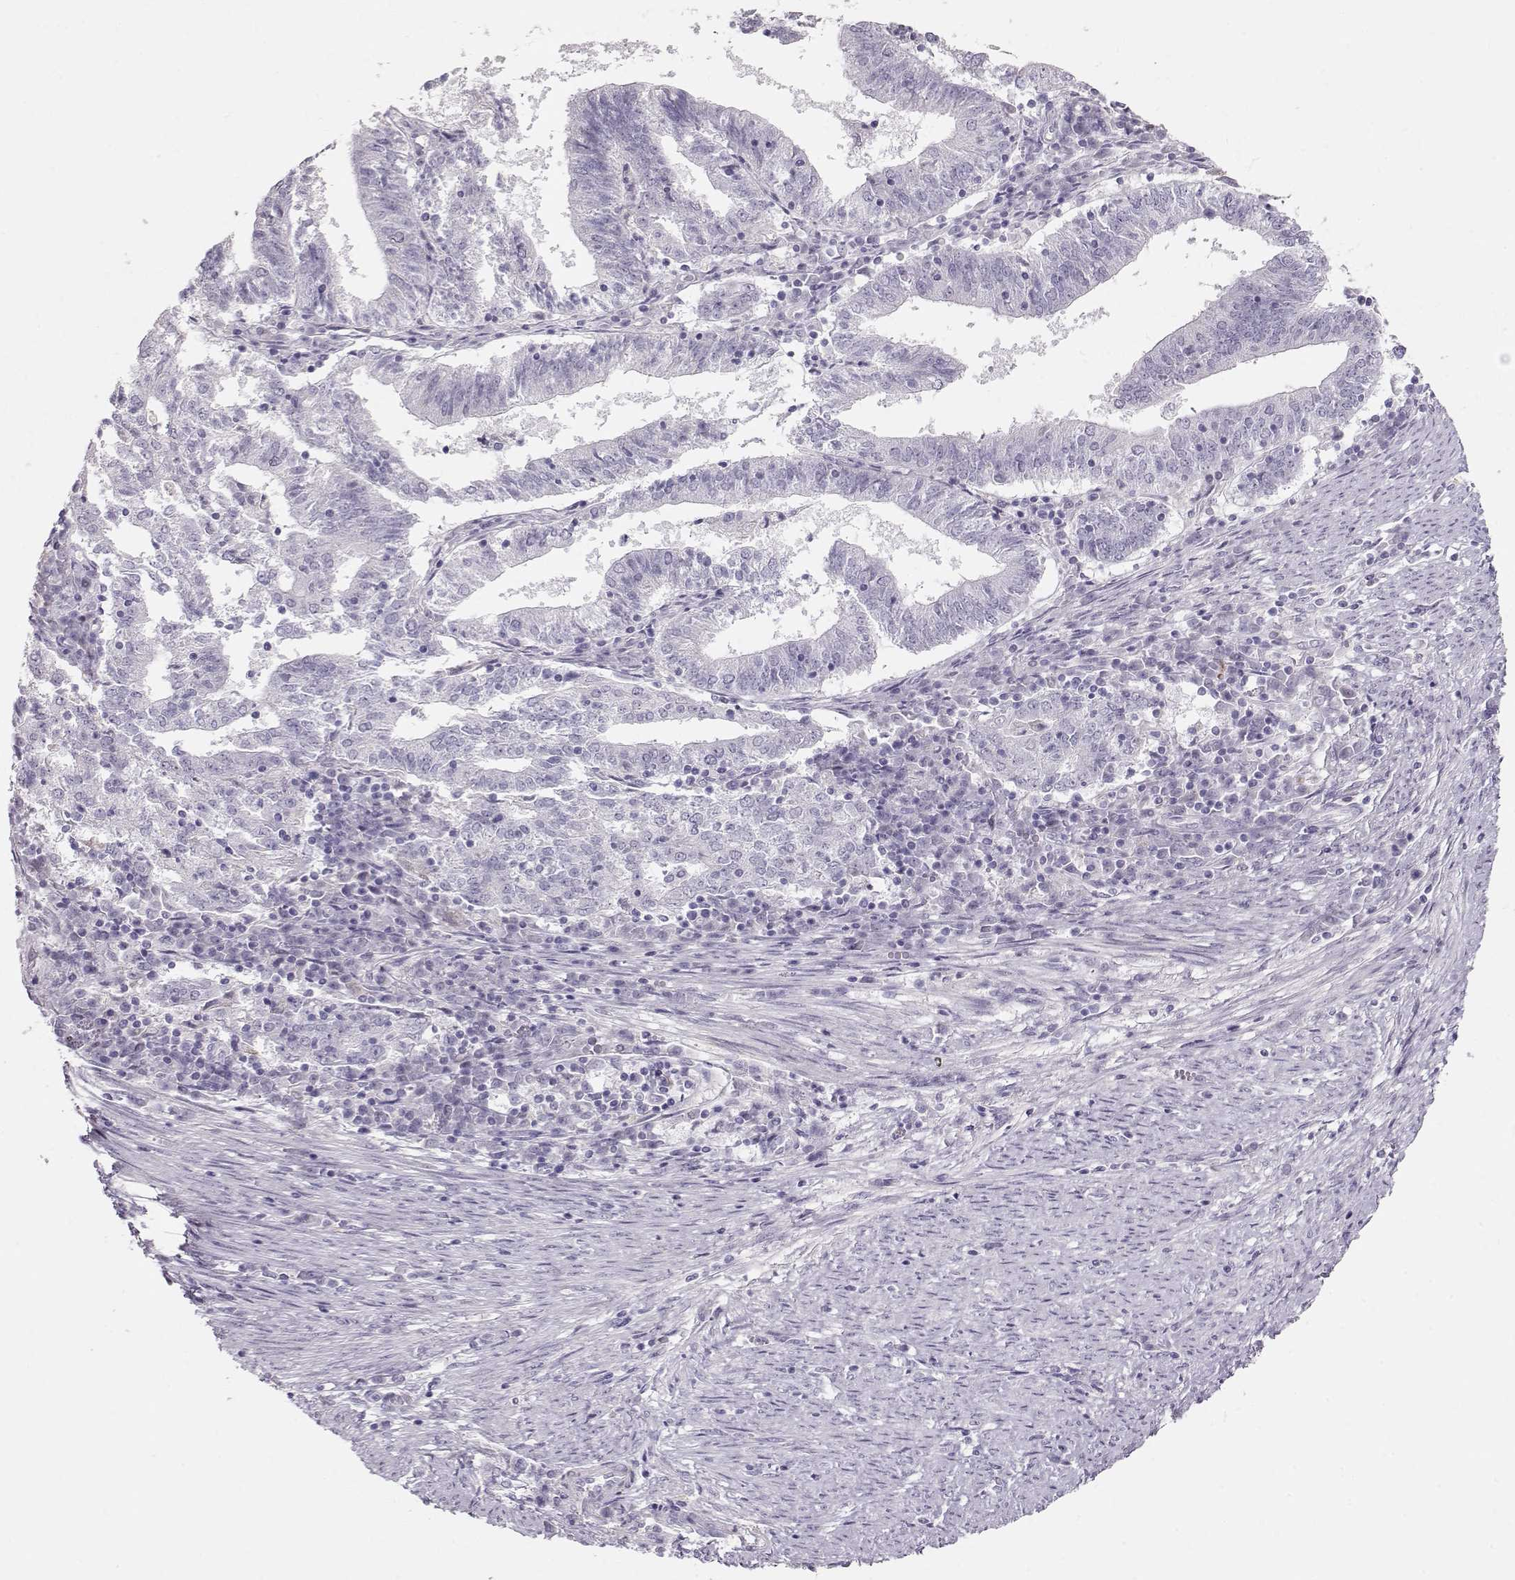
{"staining": {"intensity": "negative", "quantity": "none", "location": "none"}, "tissue": "endometrial cancer", "cell_type": "Tumor cells", "image_type": "cancer", "snomed": [{"axis": "morphology", "description": "Adenocarcinoma, NOS"}, {"axis": "topography", "description": "Endometrium"}], "caption": "This is an immunohistochemistry (IHC) histopathology image of adenocarcinoma (endometrial). There is no expression in tumor cells.", "gene": "RBM44", "patient": {"sex": "female", "age": 82}}